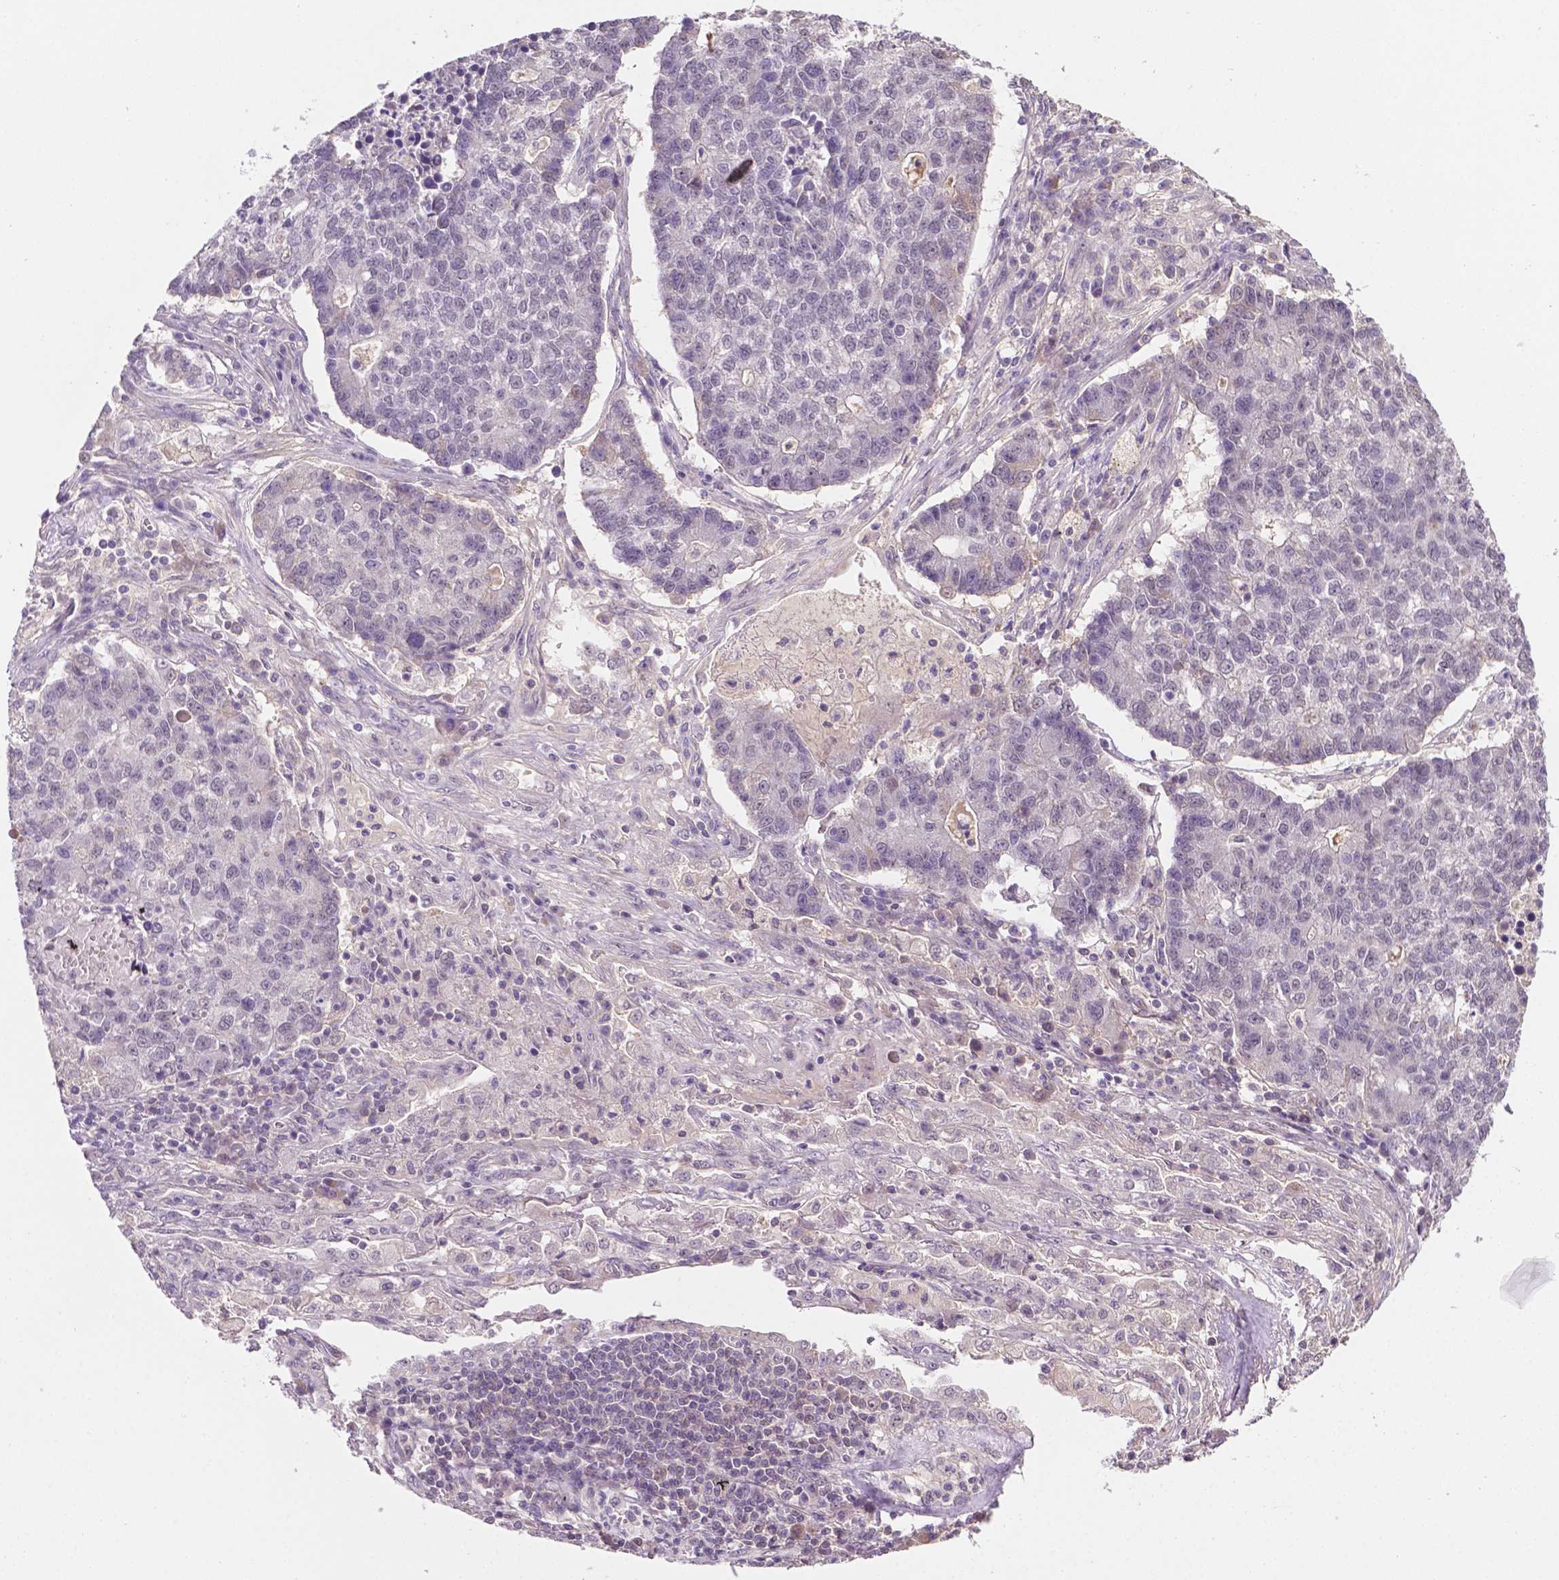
{"staining": {"intensity": "negative", "quantity": "none", "location": "none"}, "tissue": "lung cancer", "cell_type": "Tumor cells", "image_type": "cancer", "snomed": [{"axis": "morphology", "description": "Adenocarcinoma, NOS"}, {"axis": "topography", "description": "Lung"}], "caption": "Human lung cancer (adenocarcinoma) stained for a protein using immunohistochemistry demonstrates no positivity in tumor cells.", "gene": "MROH6", "patient": {"sex": "male", "age": 57}}